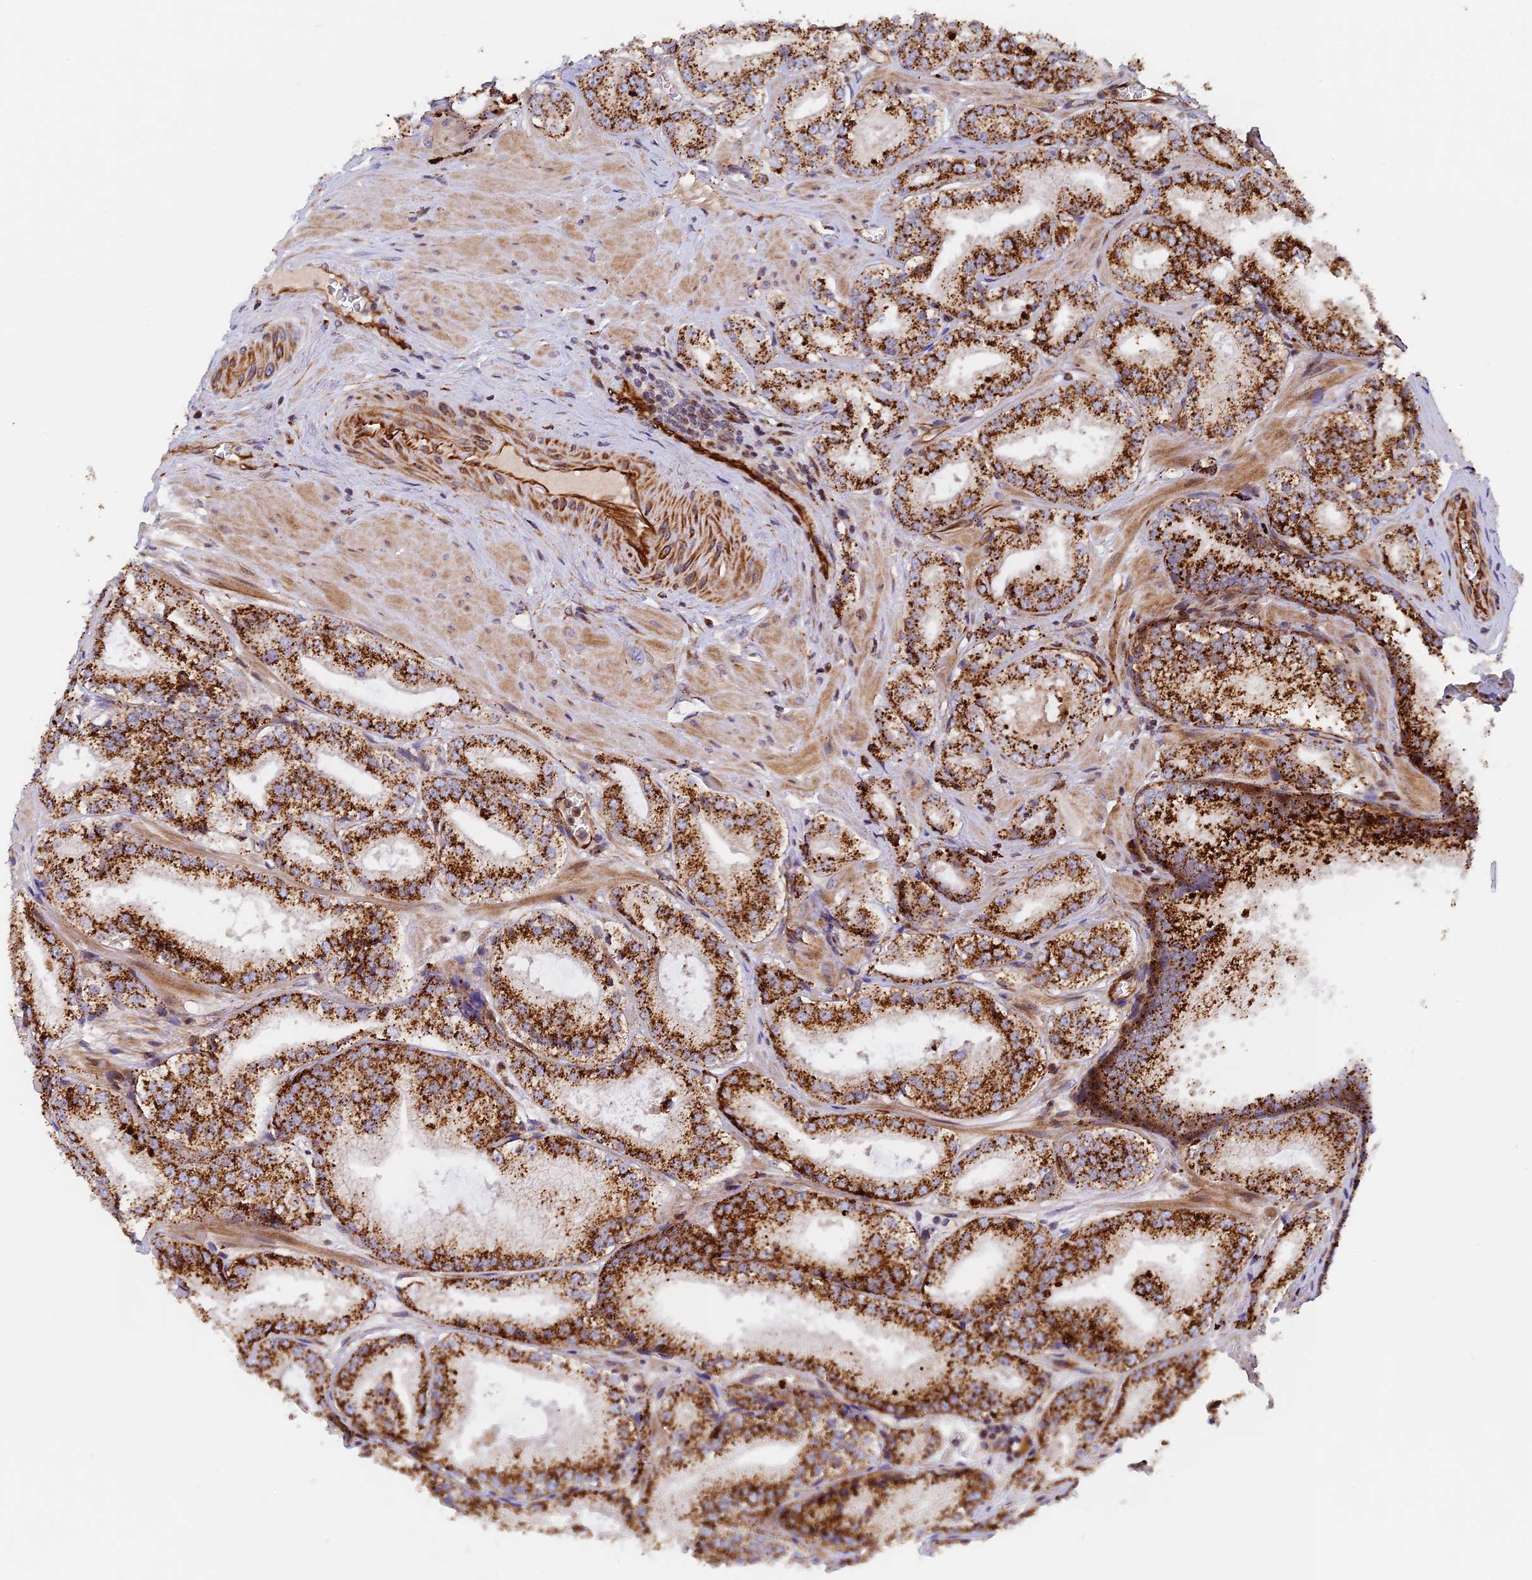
{"staining": {"intensity": "strong", "quantity": ">75%", "location": "cytoplasmic/membranous"}, "tissue": "prostate cancer", "cell_type": "Tumor cells", "image_type": "cancer", "snomed": [{"axis": "morphology", "description": "Adenocarcinoma, Low grade"}, {"axis": "topography", "description": "Prostate"}], "caption": "Protein expression analysis of prostate cancer displays strong cytoplasmic/membranous staining in about >75% of tumor cells. Immunohistochemistry stains the protein of interest in brown and the nuclei are stained blue.", "gene": "PPP2R3C", "patient": {"sex": "male", "age": 60}}